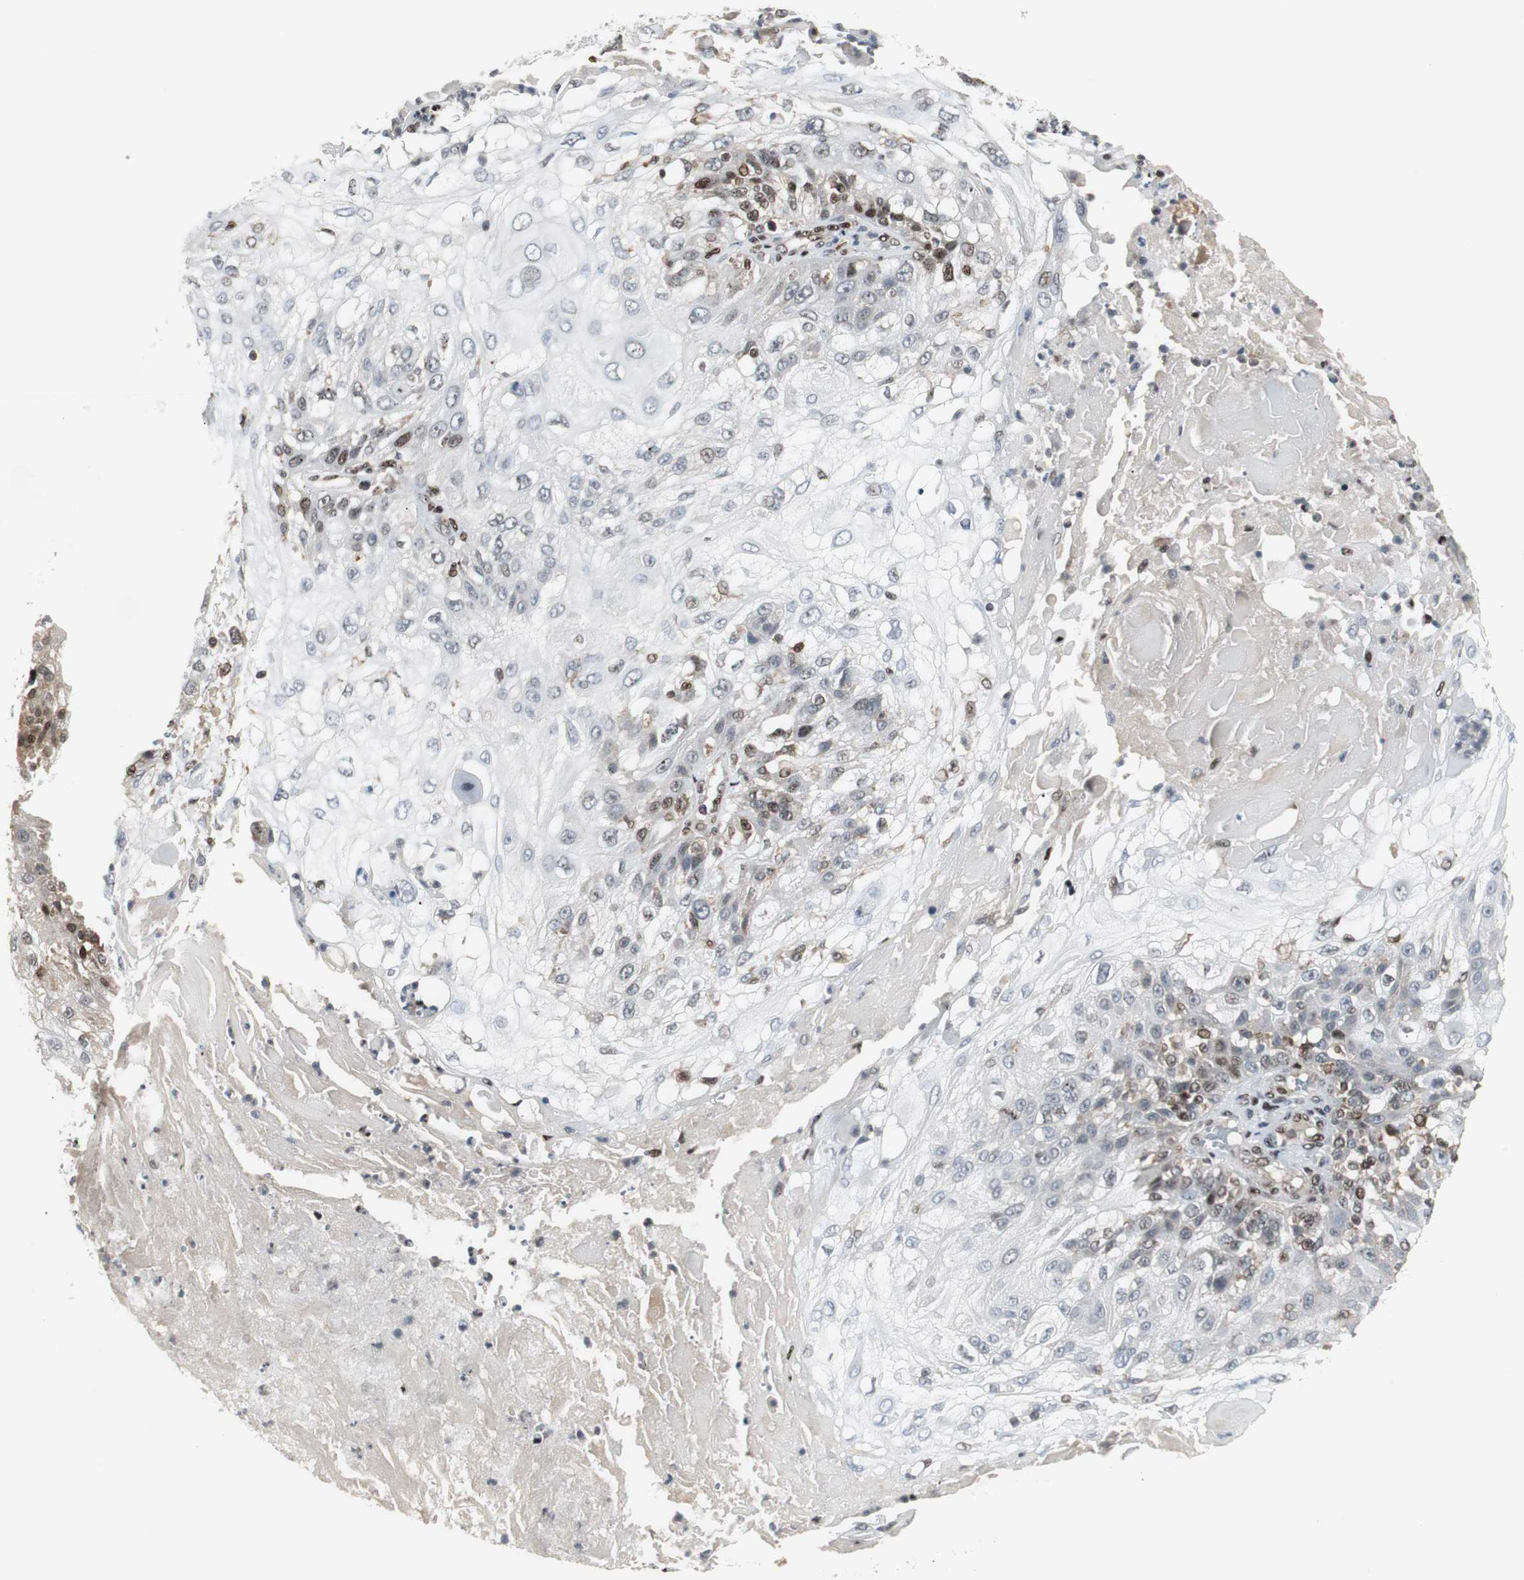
{"staining": {"intensity": "moderate", "quantity": "25%-75%", "location": "nuclear"}, "tissue": "skin cancer", "cell_type": "Tumor cells", "image_type": "cancer", "snomed": [{"axis": "morphology", "description": "Normal tissue, NOS"}, {"axis": "morphology", "description": "Squamous cell carcinoma, NOS"}, {"axis": "topography", "description": "Skin"}], "caption": "Approximately 25%-75% of tumor cells in human skin cancer display moderate nuclear protein positivity as visualized by brown immunohistochemical staining.", "gene": "GRK2", "patient": {"sex": "female", "age": 83}}